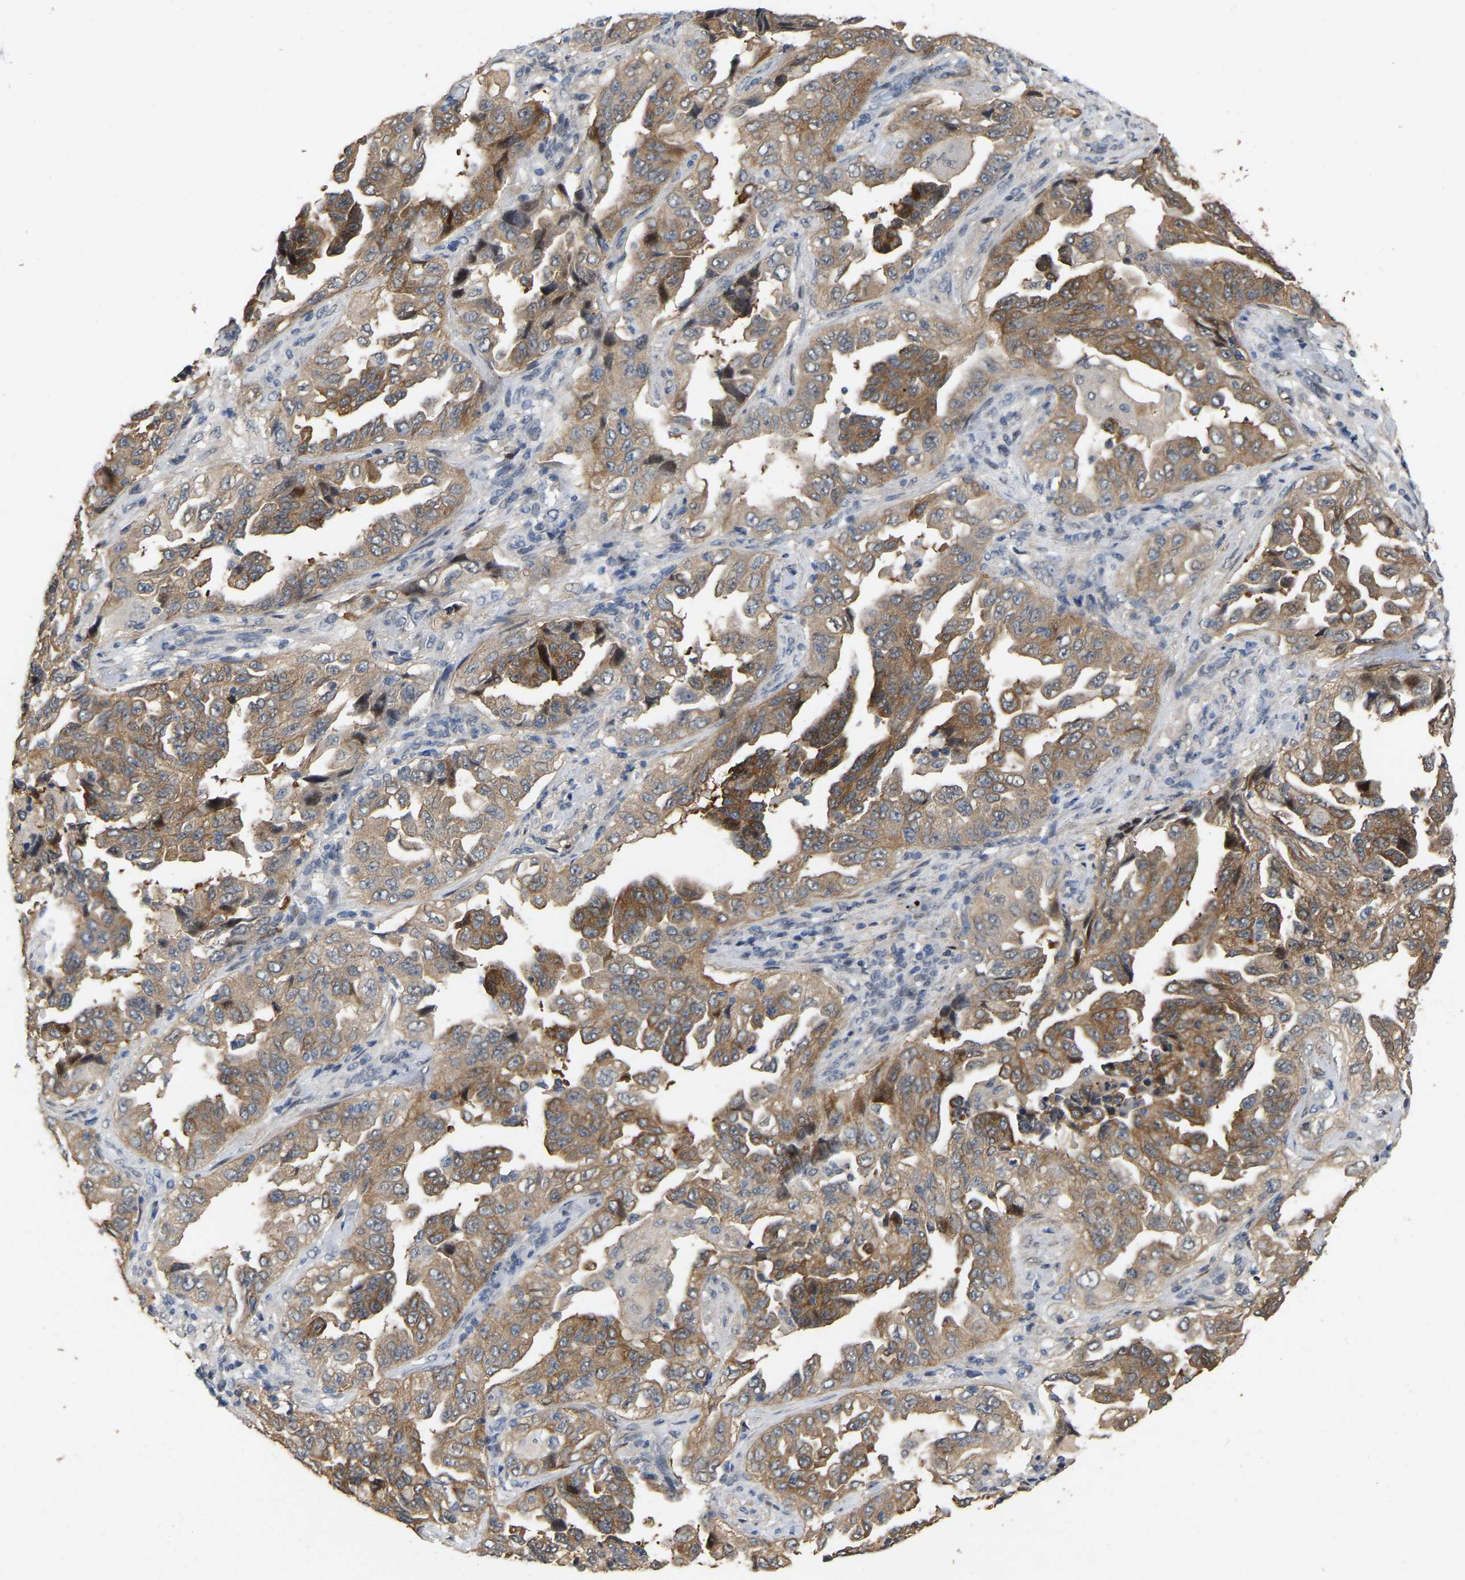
{"staining": {"intensity": "moderate", "quantity": ">75%", "location": "cytoplasmic/membranous"}, "tissue": "lung cancer", "cell_type": "Tumor cells", "image_type": "cancer", "snomed": [{"axis": "morphology", "description": "Adenocarcinoma, NOS"}, {"axis": "topography", "description": "Lung"}], "caption": "The histopathology image displays a brown stain indicating the presence of a protein in the cytoplasmic/membranous of tumor cells in lung cancer.", "gene": "RUVBL1", "patient": {"sex": "female", "age": 51}}